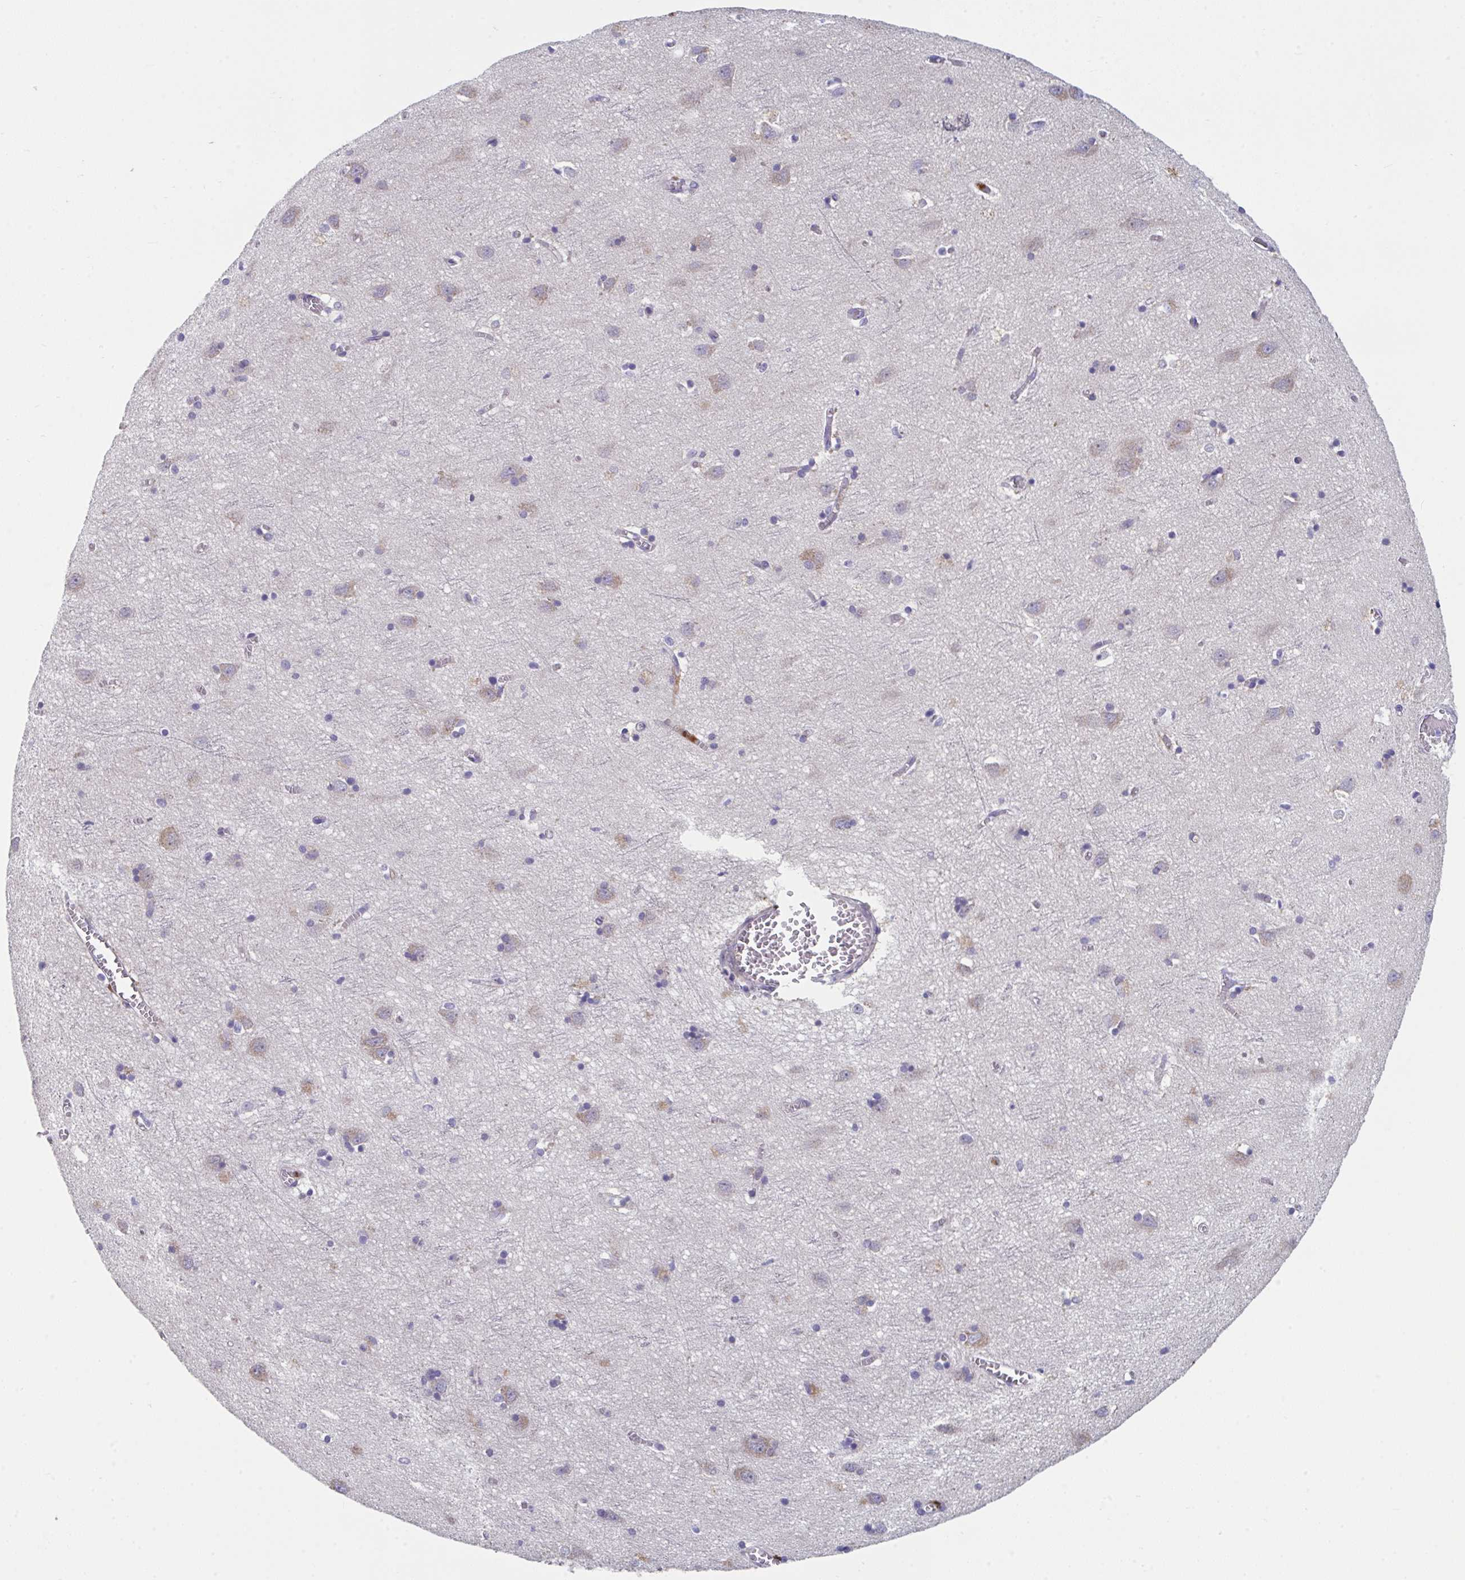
{"staining": {"intensity": "negative", "quantity": "none", "location": "none"}, "tissue": "cerebral cortex", "cell_type": "Endothelial cells", "image_type": "normal", "snomed": [{"axis": "morphology", "description": "Normal tissue, NOS"}, {"axis": "topography", "description": "Cerebral cortex"}], "caption": "Immunohistochemistry (IHC) image of unremarkable cerebral cortex stained for a protein (brown), which reveals no staining in endothelial cells.", "gene": "AOC2", "patient": {"sex": "male", "age": 70}}